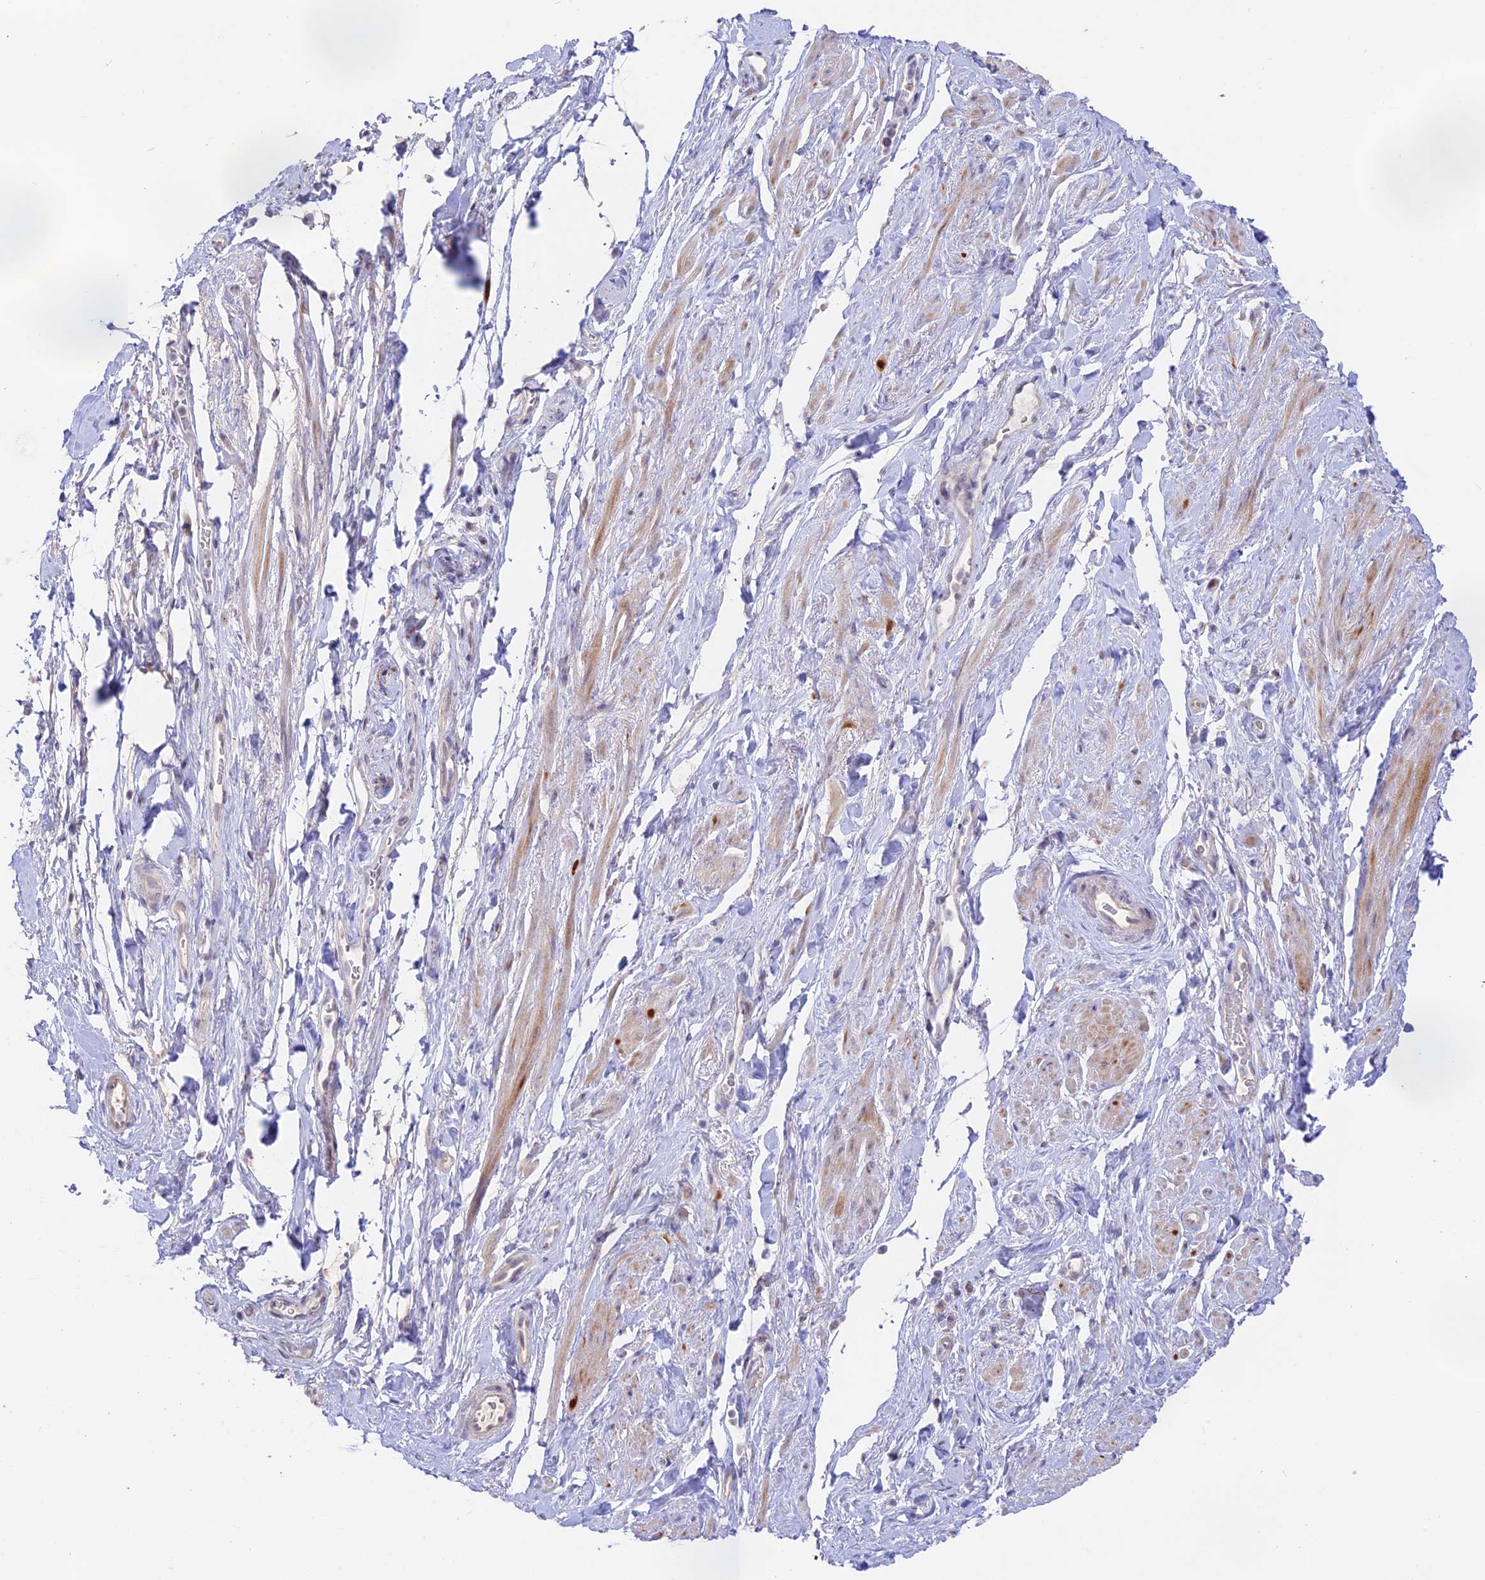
{"staining": {"intensity": "weak", "quantity": "<25%", "location": "cytoplasmic/membranous"}, "tissue": "smooth muscle", "cell_type": "Smooth muscle cells", "image_type": "normal", "snomed": [{"axis": "morphology", "description": "Normal tissue, NOS"}, {"axis": "topography", "description": "Smooth muscle"}, {"axis": "topography", "description": "Peripheral nerve tissue"}], "caption": "The histopathology image displays no significant staining in smooth muscle cells of smooth muscle.", "gene": "CAMSAP3", "patient": {"sex": "male", "age": 69}}